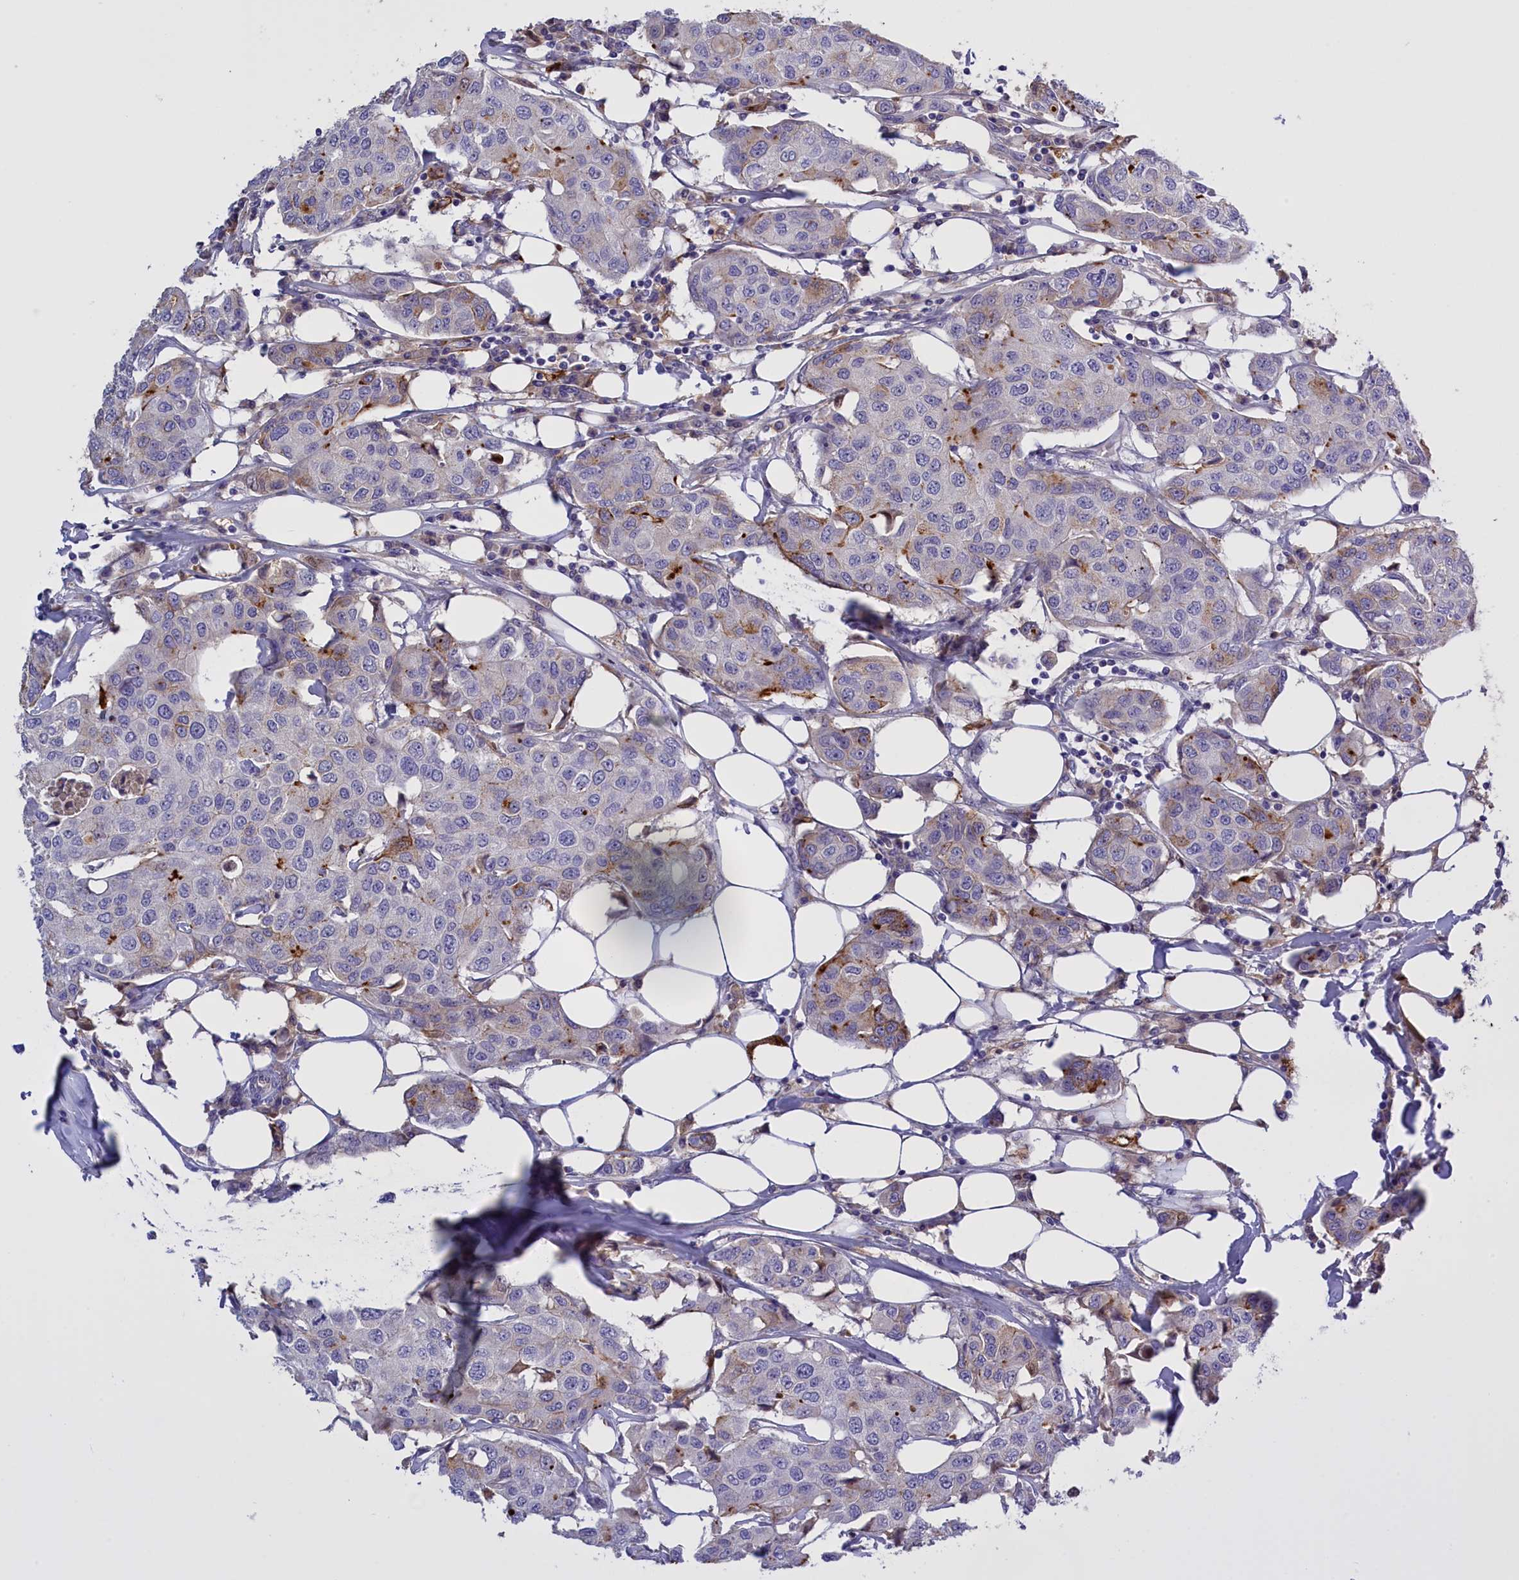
{"staining": {"intensity": "weak", "quantity": "<25%", "location": "cytoplasmic/membranous"}, "tissue": "breast cancer", "cell_type": "Tumor cells", "image_type": "cancer", "snomed": [{"axis": "morphology", "description": "Duct carcinoma"}, {"axis": "topography", "description": "Breast"}], "caption": "Immunohistochemical staining of invasive ductal carcinoma (breast) displays no significant positivity in tumor cells.", "gene": "FAM149B1", "patient": {"sex": "female", "age": 80}}